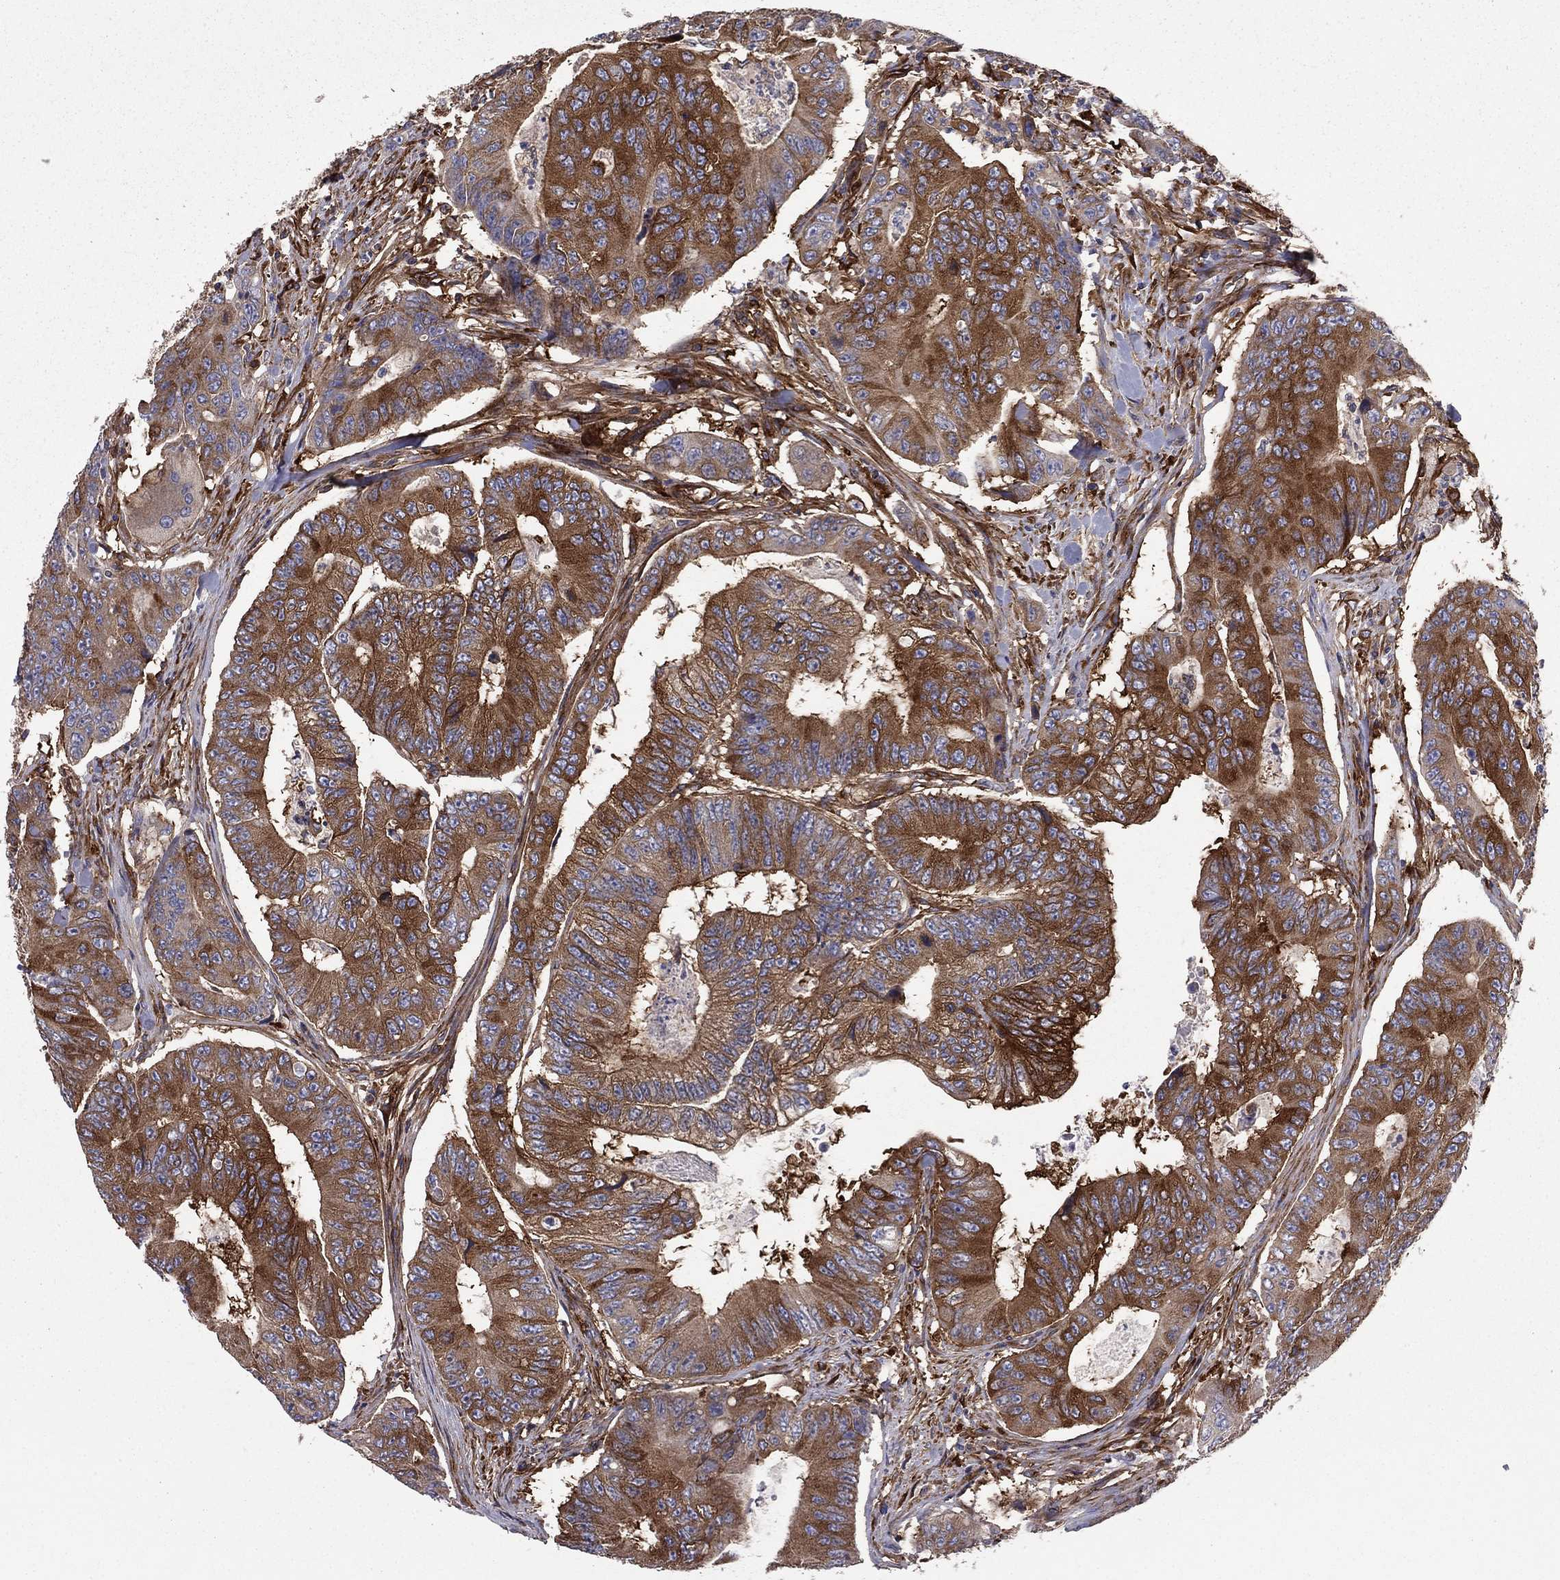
{"staining": {"intensity": "strong", "quantity": ">75%", "location": "cytoplasmic/membranous"}, "tissue": "colorectal cancer", "cell_type": "Tumor cells", "image_type": "cancer", "snomed": [{"axis": "morphology", "description": "Adenocarcinoma, NOS"}, {"axis": "topography", "description": "Colon"}], "caption": "Tumor cells show high levels of strong cytoplasmic/membranous staining in approximately >75% of cells in colorectal adenocarcinoma.", "gene": "EHBP1L1", "patient": {"sex": "female", "age": 48}}